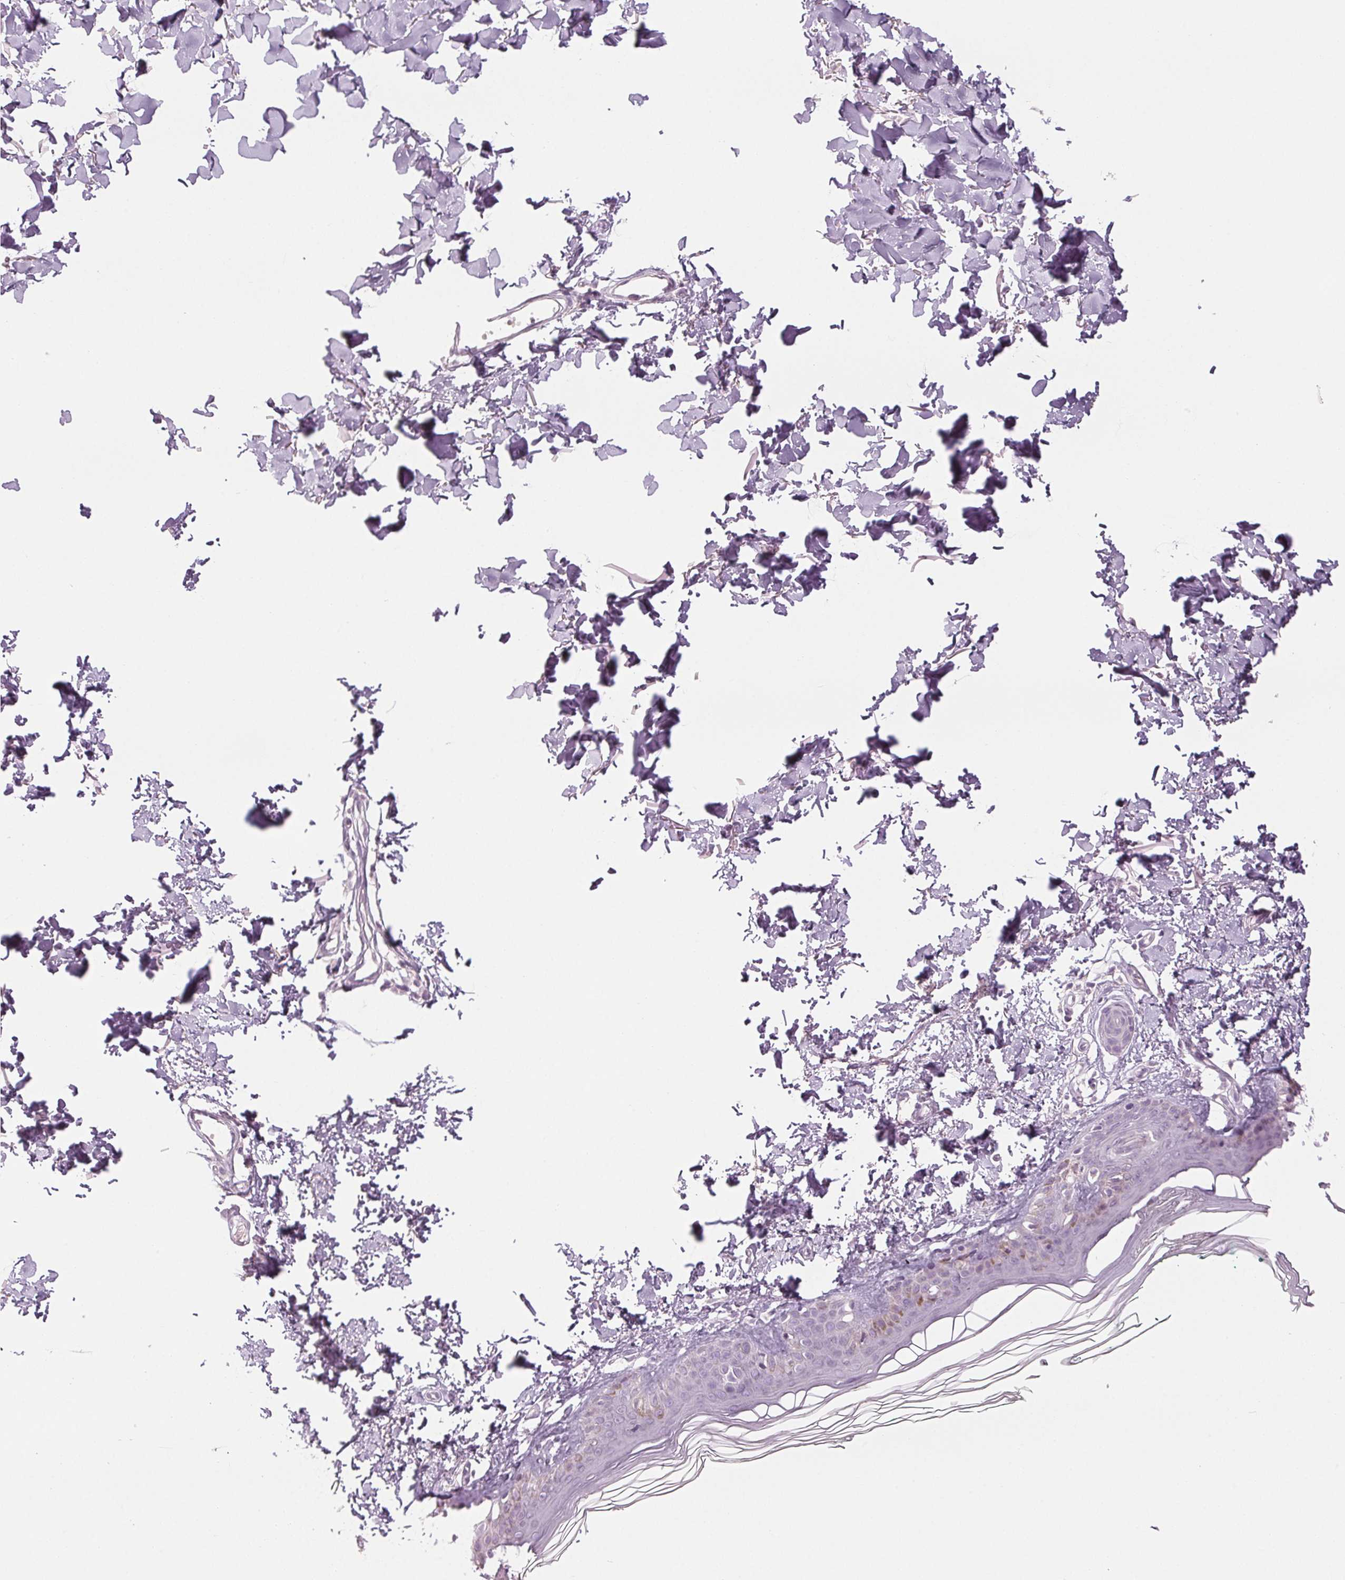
{"staining": {"intensity": "negative", "quantity": "none", "location": "none"}, "tissue": "skin", "cell_type": "Fibroblasts", "image_type": "normal", "snomed": [{"axis": "morphology", "description": "Normal tissue, NOS"}, {"axis": "topography", "description": "Skin"}, {"axis": "topography", "description": "Peripheral nerve tissue"}], "caption": "DAB immunohistochemical staining of normal skin shows no significant positivity in fibroblasts.", "gene": "LTF", "patient": {"sex": "female", "age": 45}}